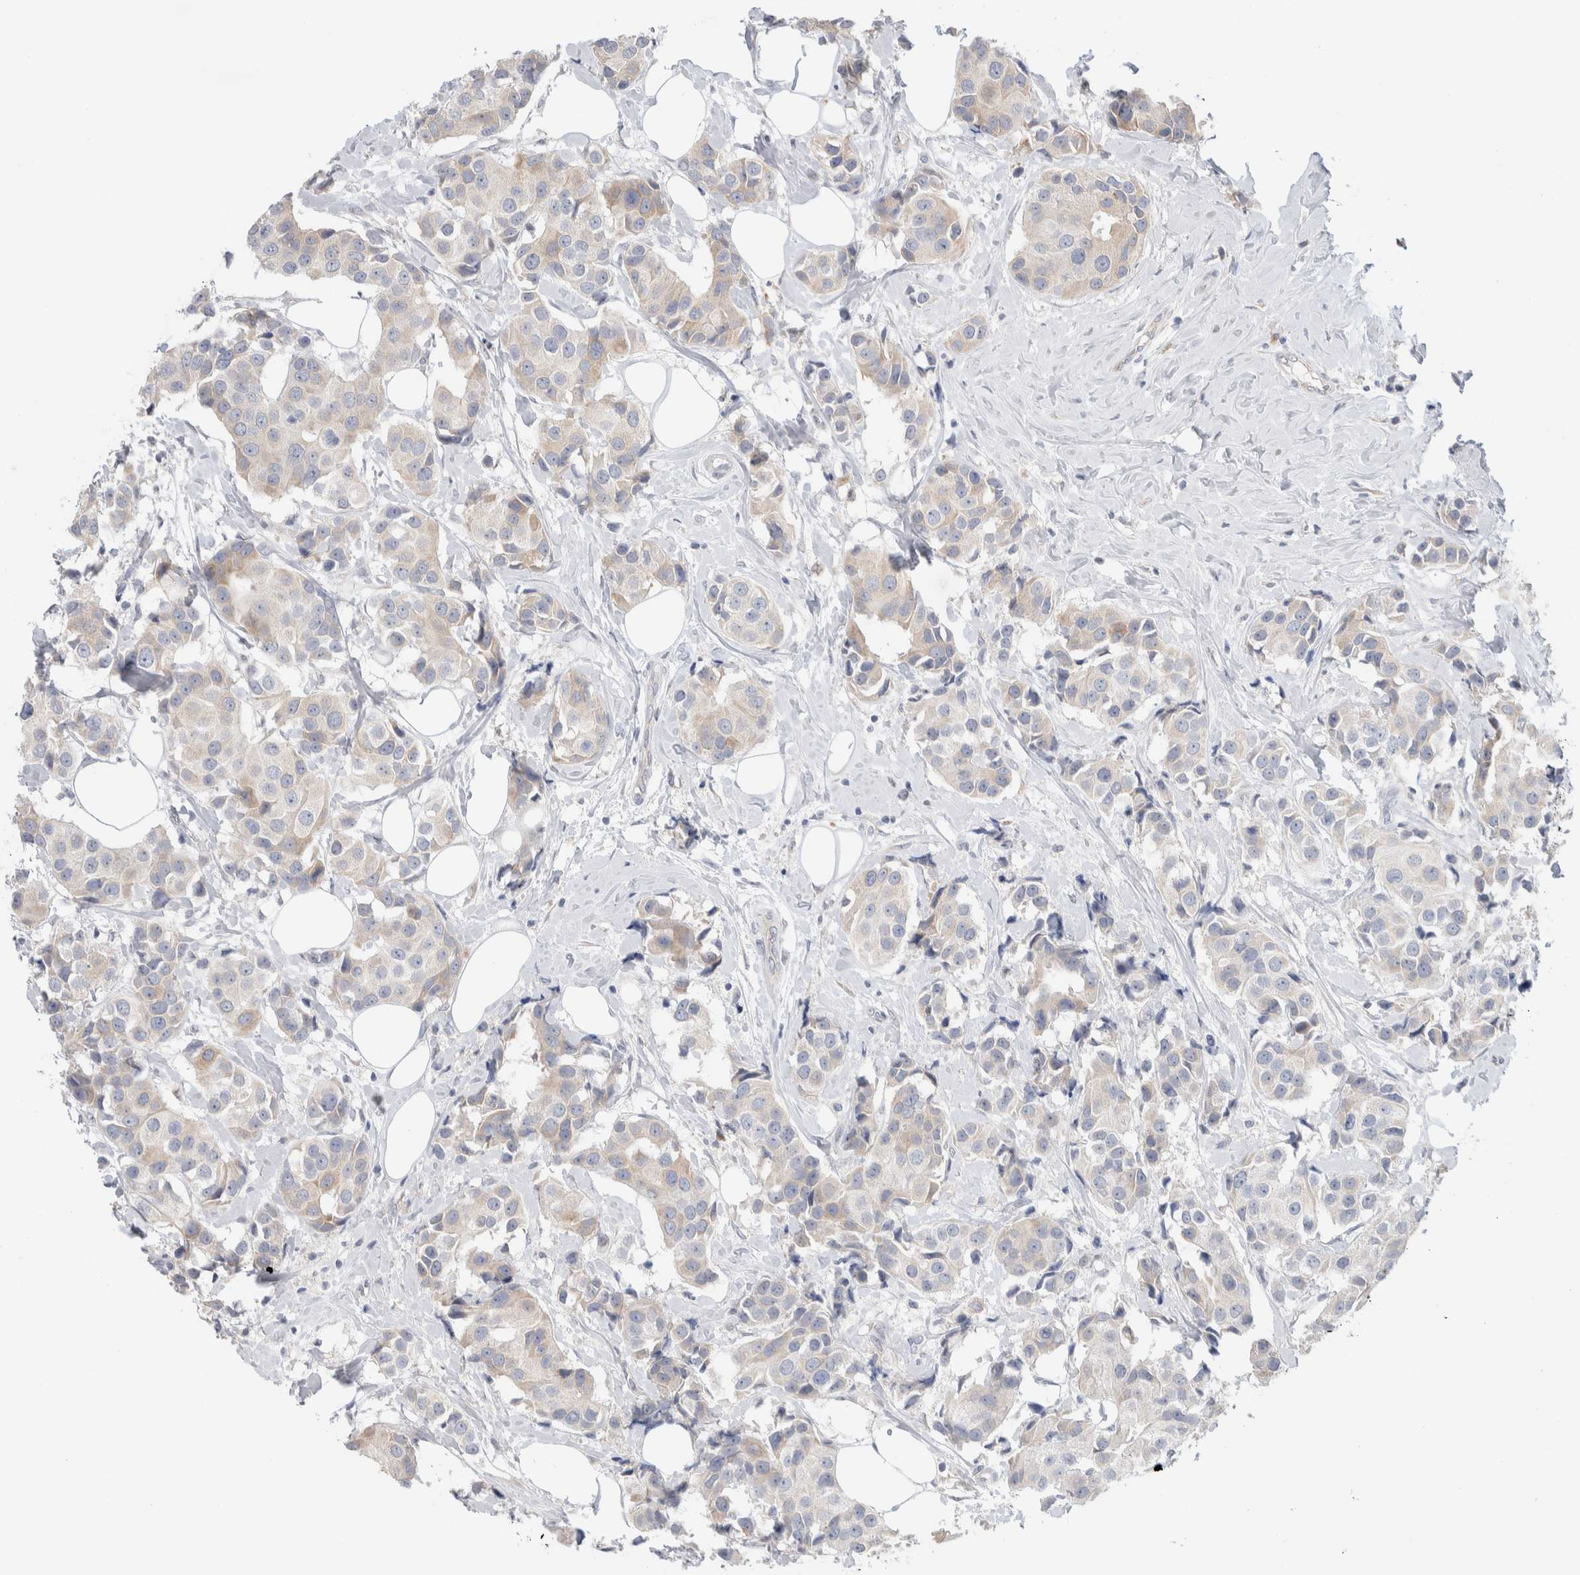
{"staining": {"intensity": "weak", "quantity": "25%-75%", "location": "cytoplasmic/membranous"}, "tissue": "breast cancer", "cell_type": "Tumor cells", "image_type": "cancer", "snomed": [{"axis": "morphology", "description": "Normal tissue, NOS"}, {"axis": "morphology", "description": "Duct carcinoma"}, {"axis": "topography", "description": "Breast"}], "caption": "A photomicrograph of invasive ductal carcinoma (breast) stained for a protein reveals weak cytoplasmic/membranous brown staining in tumor cells.", "gene": "RUSF1", "patient": {"sex": "female", "age": 39}}